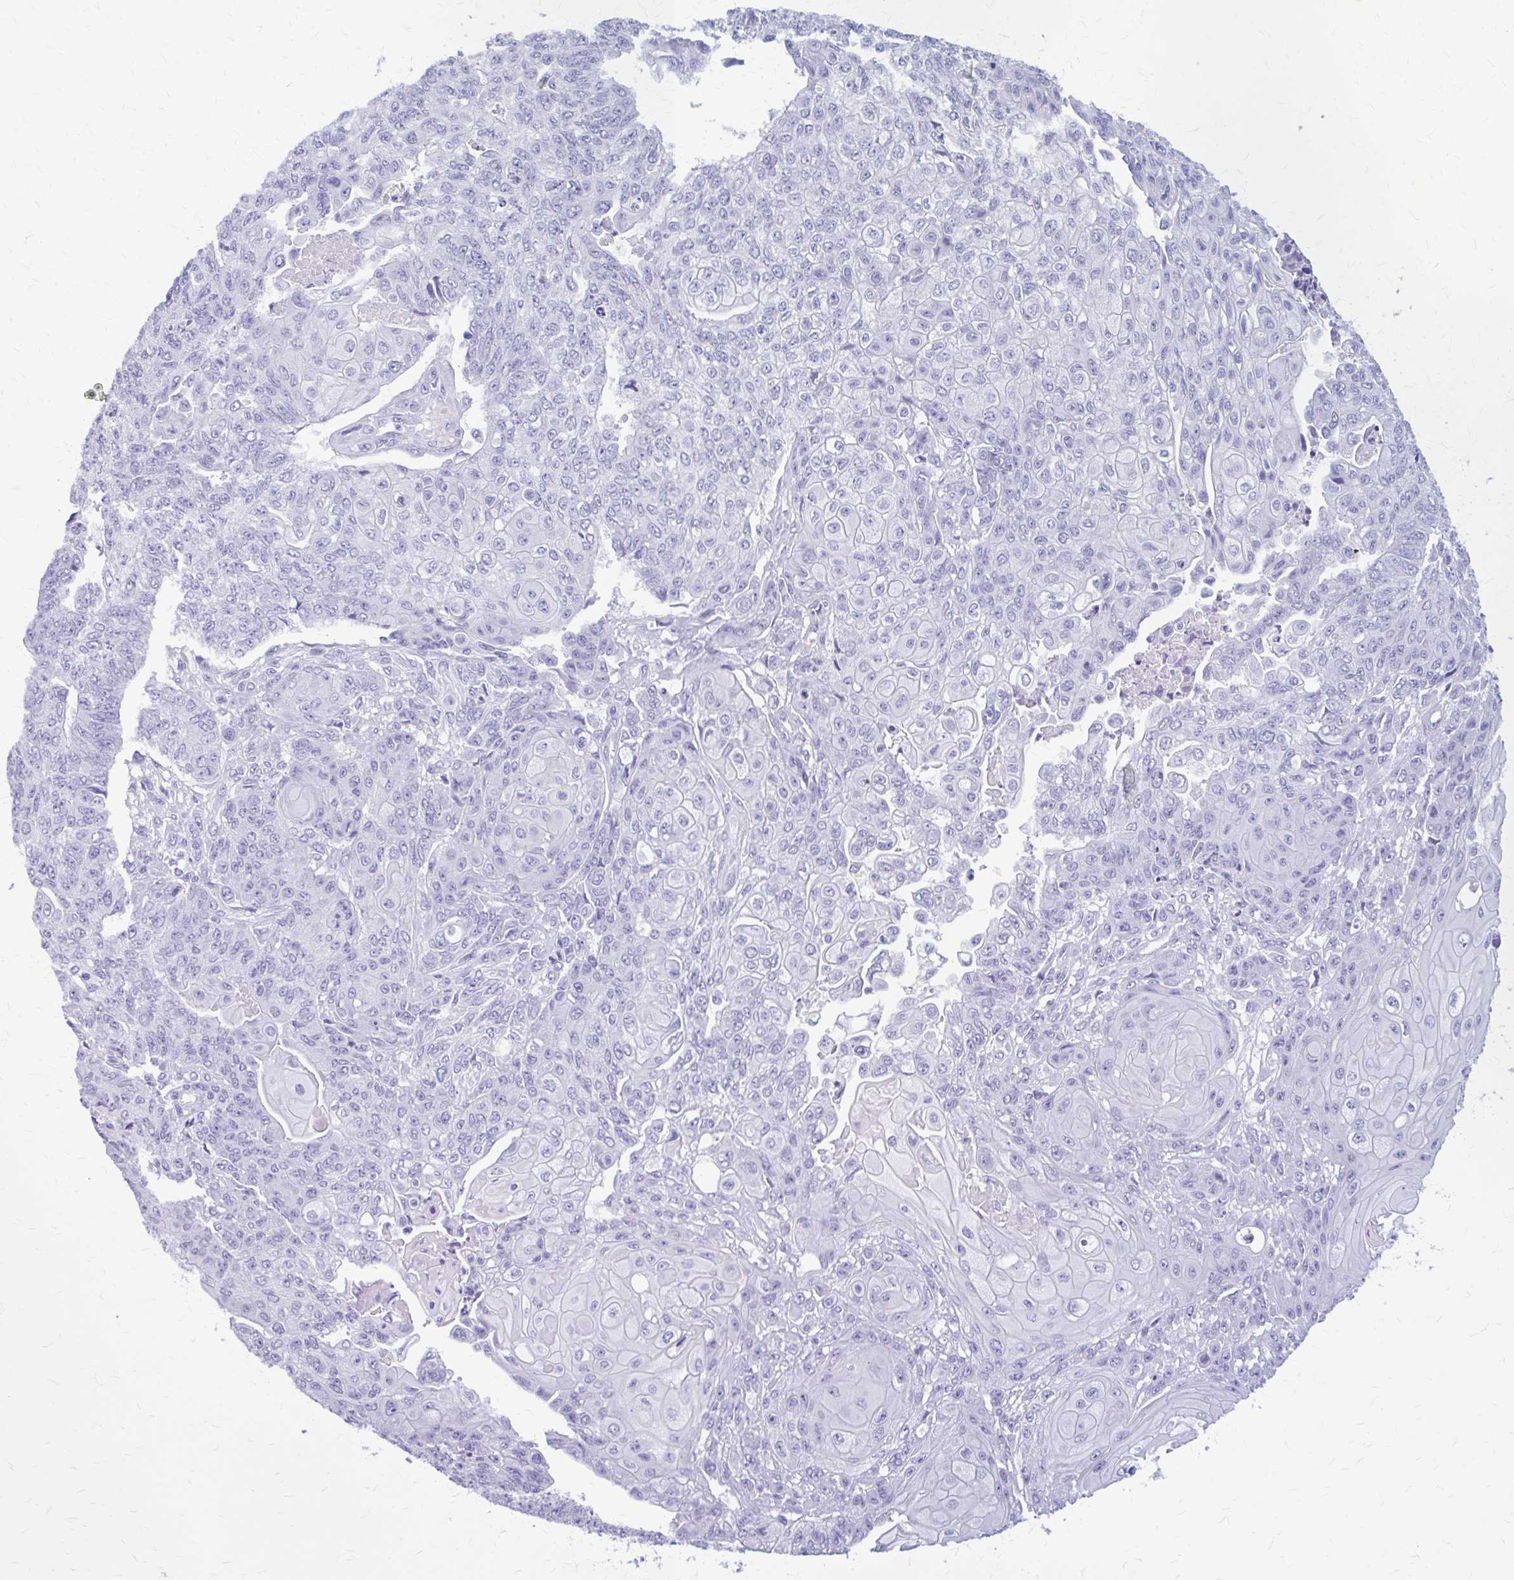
{"staining": {"intensity": "negative", "quantity": "none", "location": "none"}, "tissue": "endometrial cancer", "cell_type": "Tumor cells", "image_type": "cancer", "snomed": [{"axis": "morphology", "description": "Adenocarcinoma, NOS"}, {"axis": "topography", "description": "Endometrium"}], "caption": "This is an immunohistochemistry micrograph of endometrial cancer (adenocarcinoma). There is no positivity in tumor cells.", "gene": "KLHDC7A", "patient": {"sex": "female", "age": 32}}